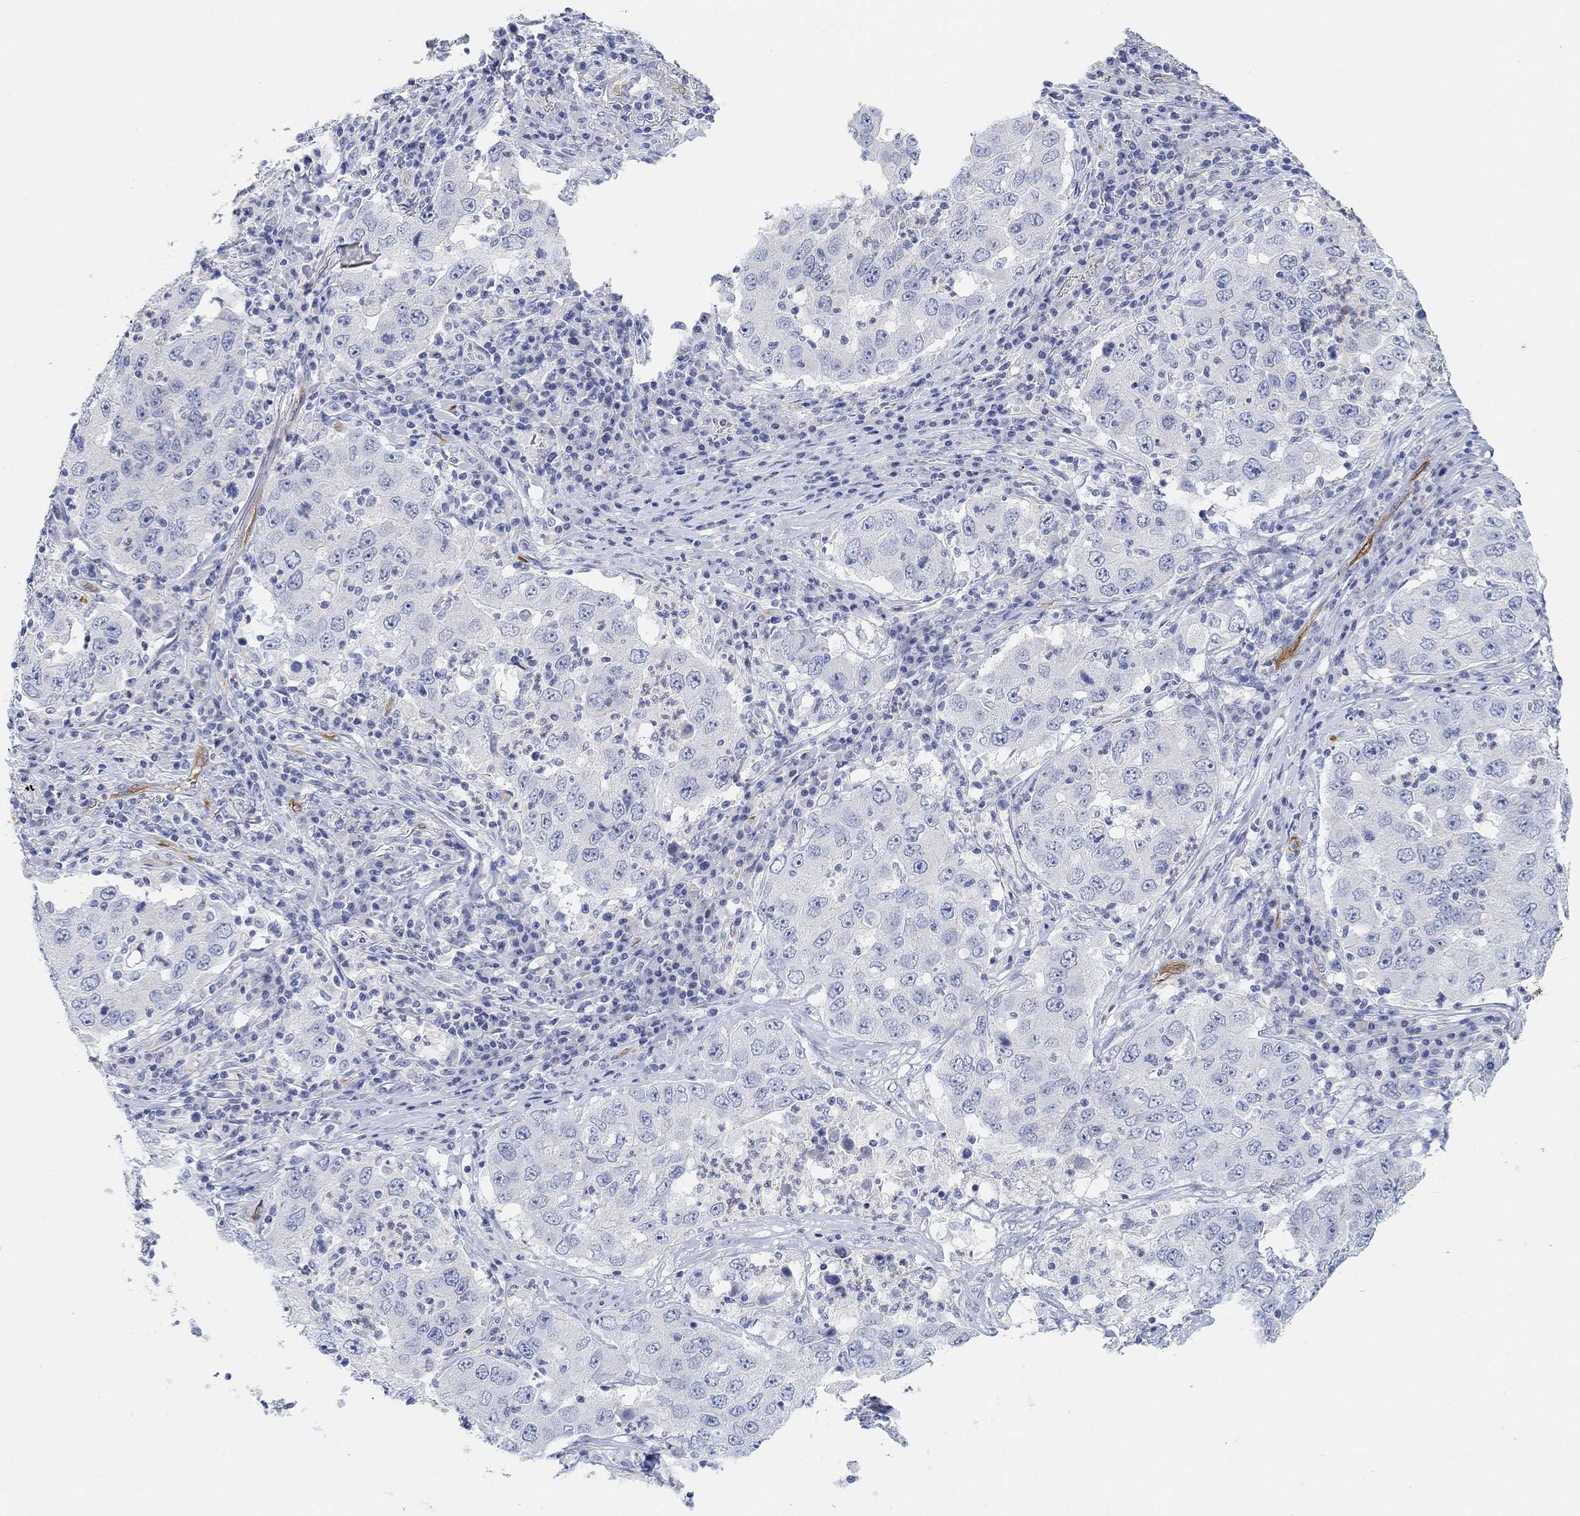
{"staining": {"intensity": "negative", "quantity": "none", "location": "none"}, "tissue": "lung cancer", "cell_type": "Tumor cells", "image_type": "cancer", "snomed": [{"axis": "morphology", "description": "Adenocarcinoma, NOS"}, {"axis": "topography", "description": "Lung"}], "caption": "This is an immunohistochemistry micrograph of adenocarcinoma (lung). There is no positivity in tumor cells.", "gene": "VAT1L", "patient": {"sex": "male", "age": 73}}